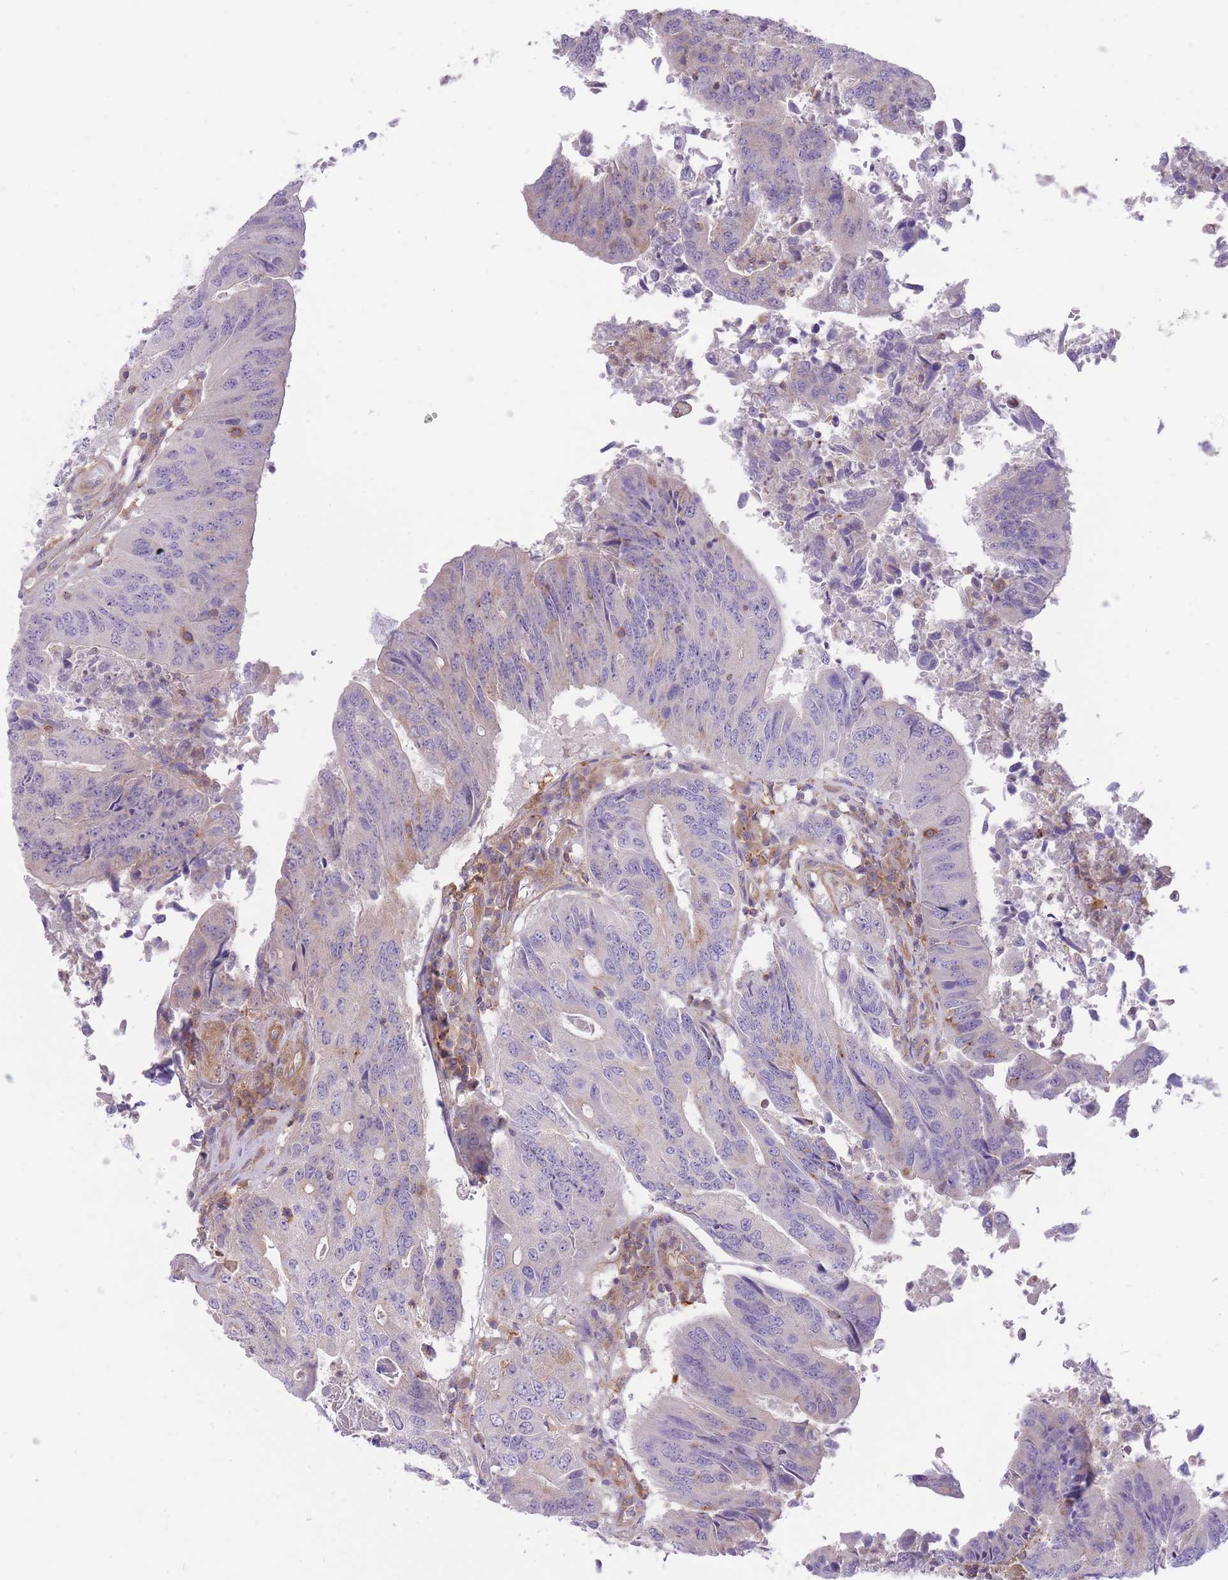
{"staining": {"intensity": "negative", "quantity": "none", "location": "none"}, "tissue": "colorectal cancer", "cell_type": "Tumor cells", "image_type": "cancer", "snomed": [{"axis": "morphology", "description": "Adenocarcinoma, NOS"}, {"axis": "topography", "description": "Colon"}], "caption": "DAB immunohistochemical staining of colorectal cancer (adenocarcinoma) demonstrates no significant staining in tumor cells.", "gene": "PRKAR1A", "patient": {"sex": "female", "age": 67}}